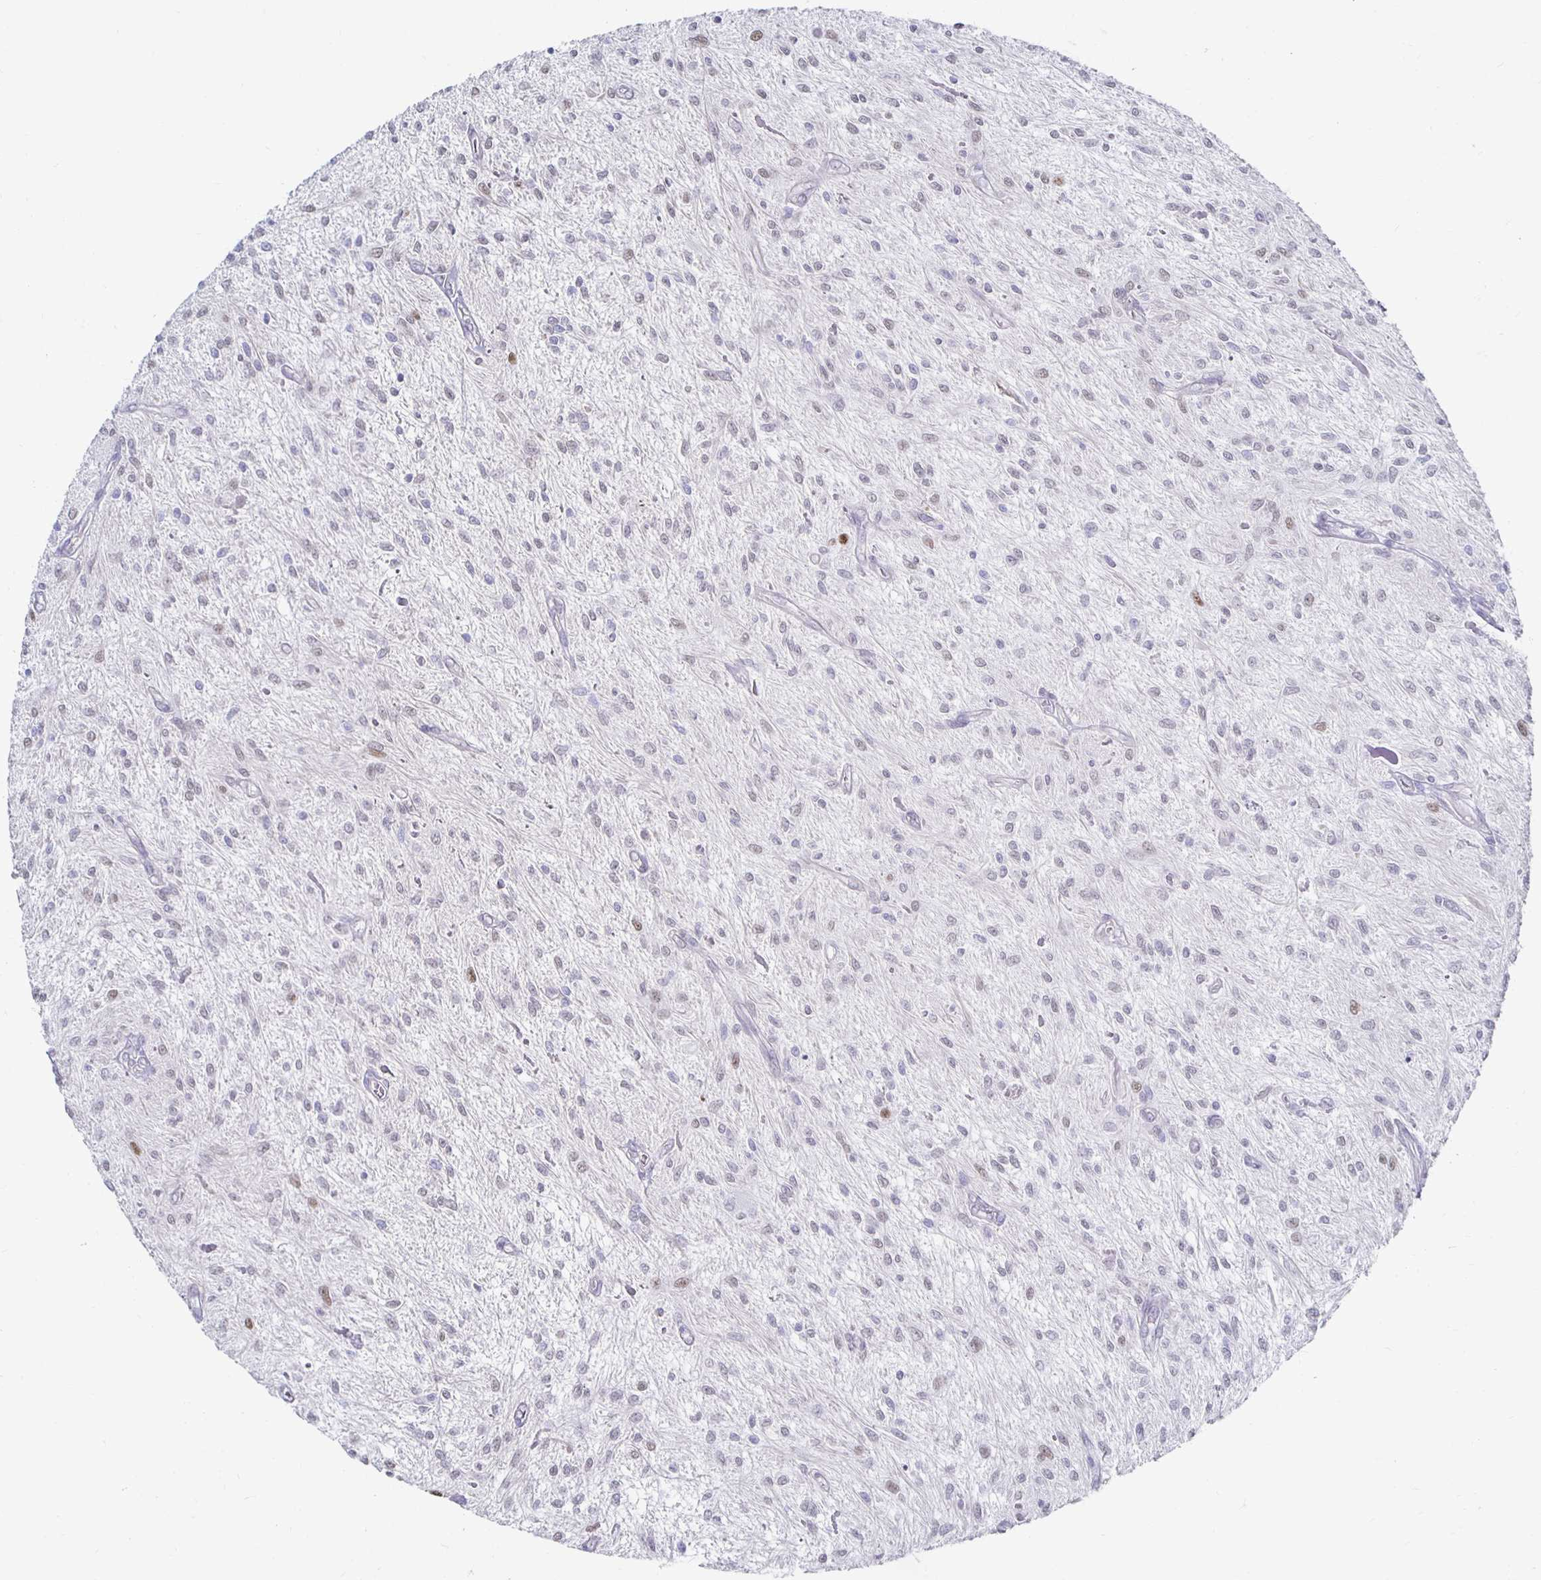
{"staining": {"intensity": "negative", "quantity": "none", "location": "none"}, "tissue": "glioma", "cell_type": "Tumor cells", "image_type": "cancer", "snomed": [{"axis": "morphology", "description": "Glioma, malignant, Low grade"}, {"axis": "topography", "description": "Cerebellum"}], "caption": "Immunohistochemistry of glioma demonstrates no staining in tumor cells.", "gene": "NOCT", "patient": {"sex": "female", "age": 14}}